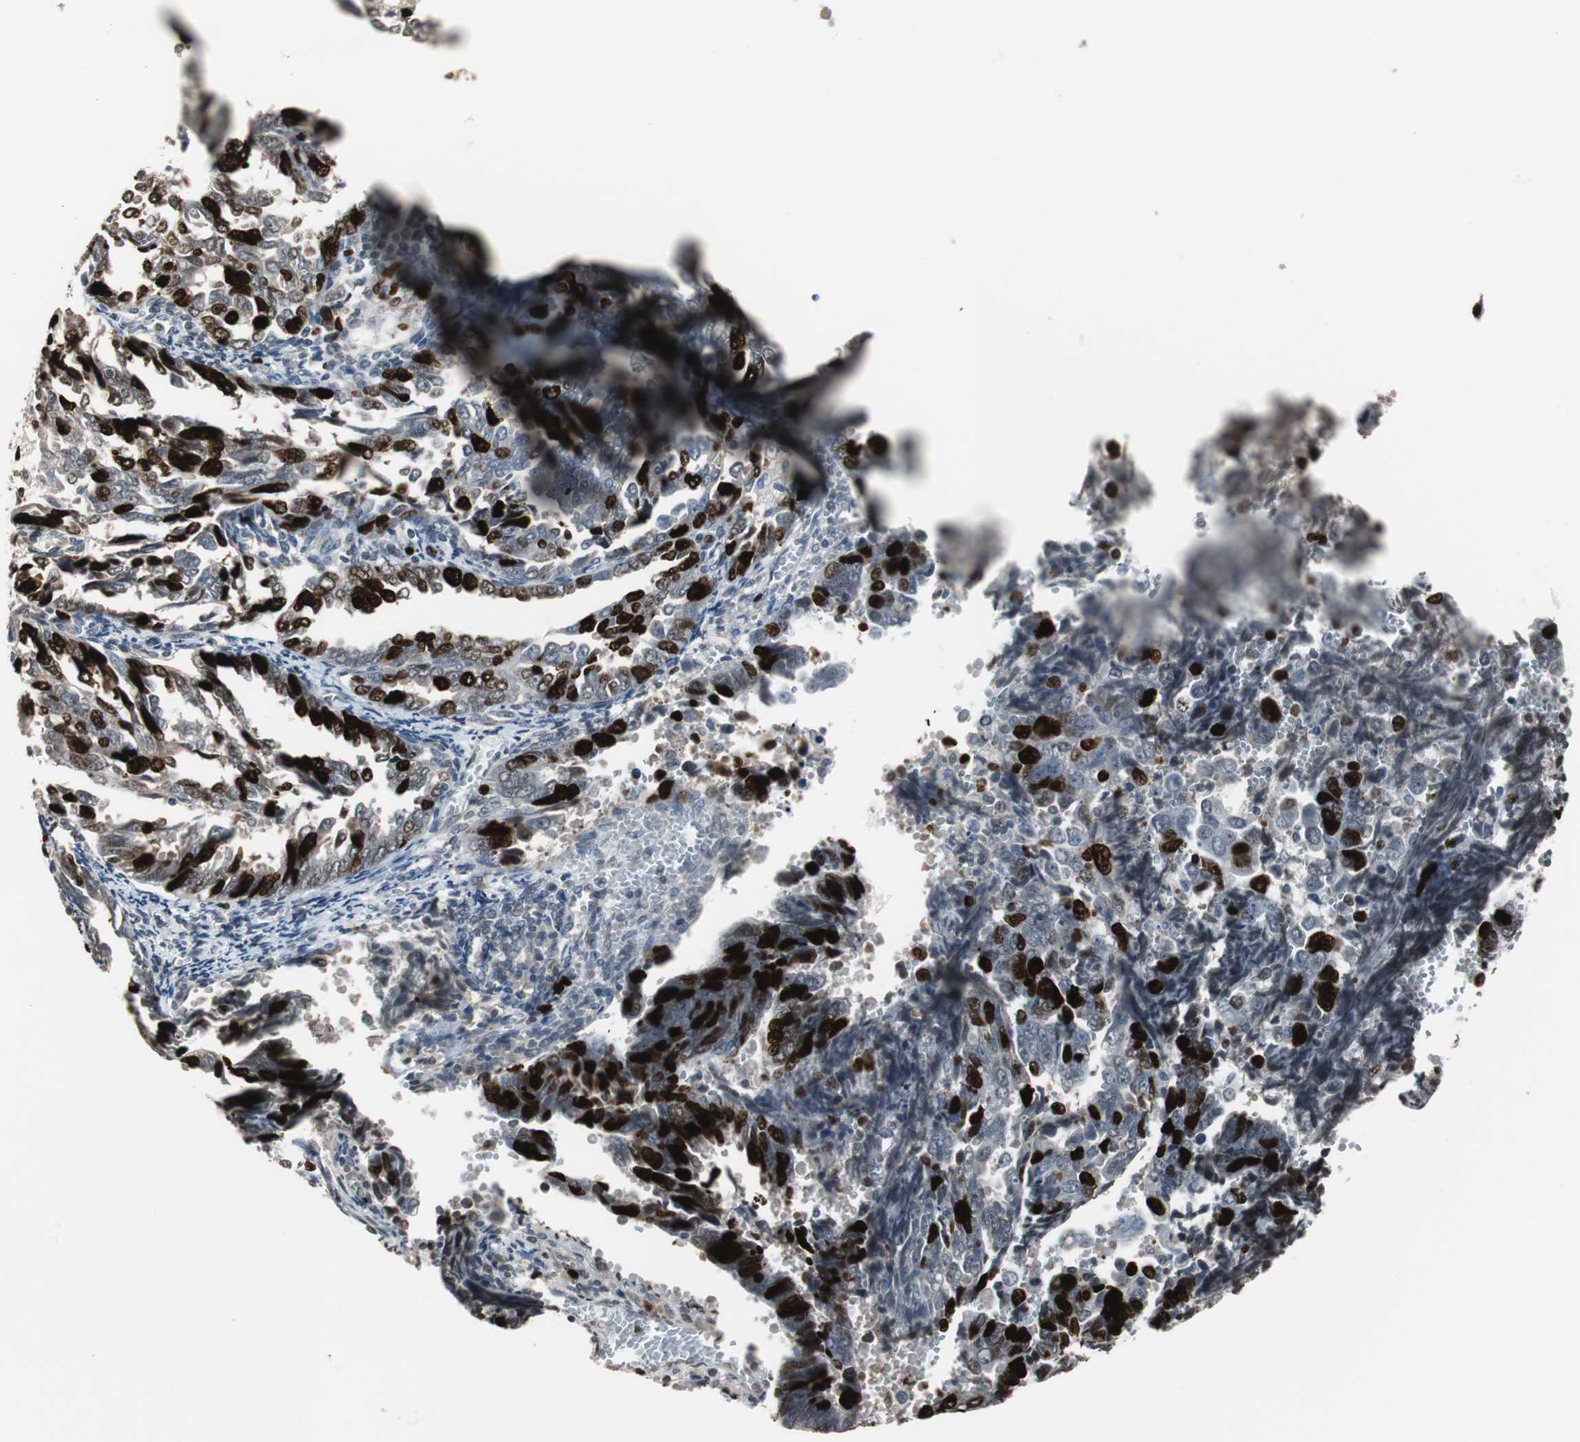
{"staining": {"intensity": "strong", "quantity": "25%-75%", "location": "nuclear"}, "tissue": "endometrial cancer", "cell_type": "Tumor cells", "image_type": "cancer", "snomed": [{"axis": "morphology", "description": "Adenocarcinoma, NOS"}, {"axis": "topography", "description": "Endometrium"}], "caption": "This micrograph shows endometrial cancer (adenocarcinoma) stained with IHC to label a protein in brown. The nuclear of tumor cells show strong positivity for the protein. Nuclei are counter-stained blue.", "gene": "TOP2A", "patient": {"sex": "female", "age": 75}}